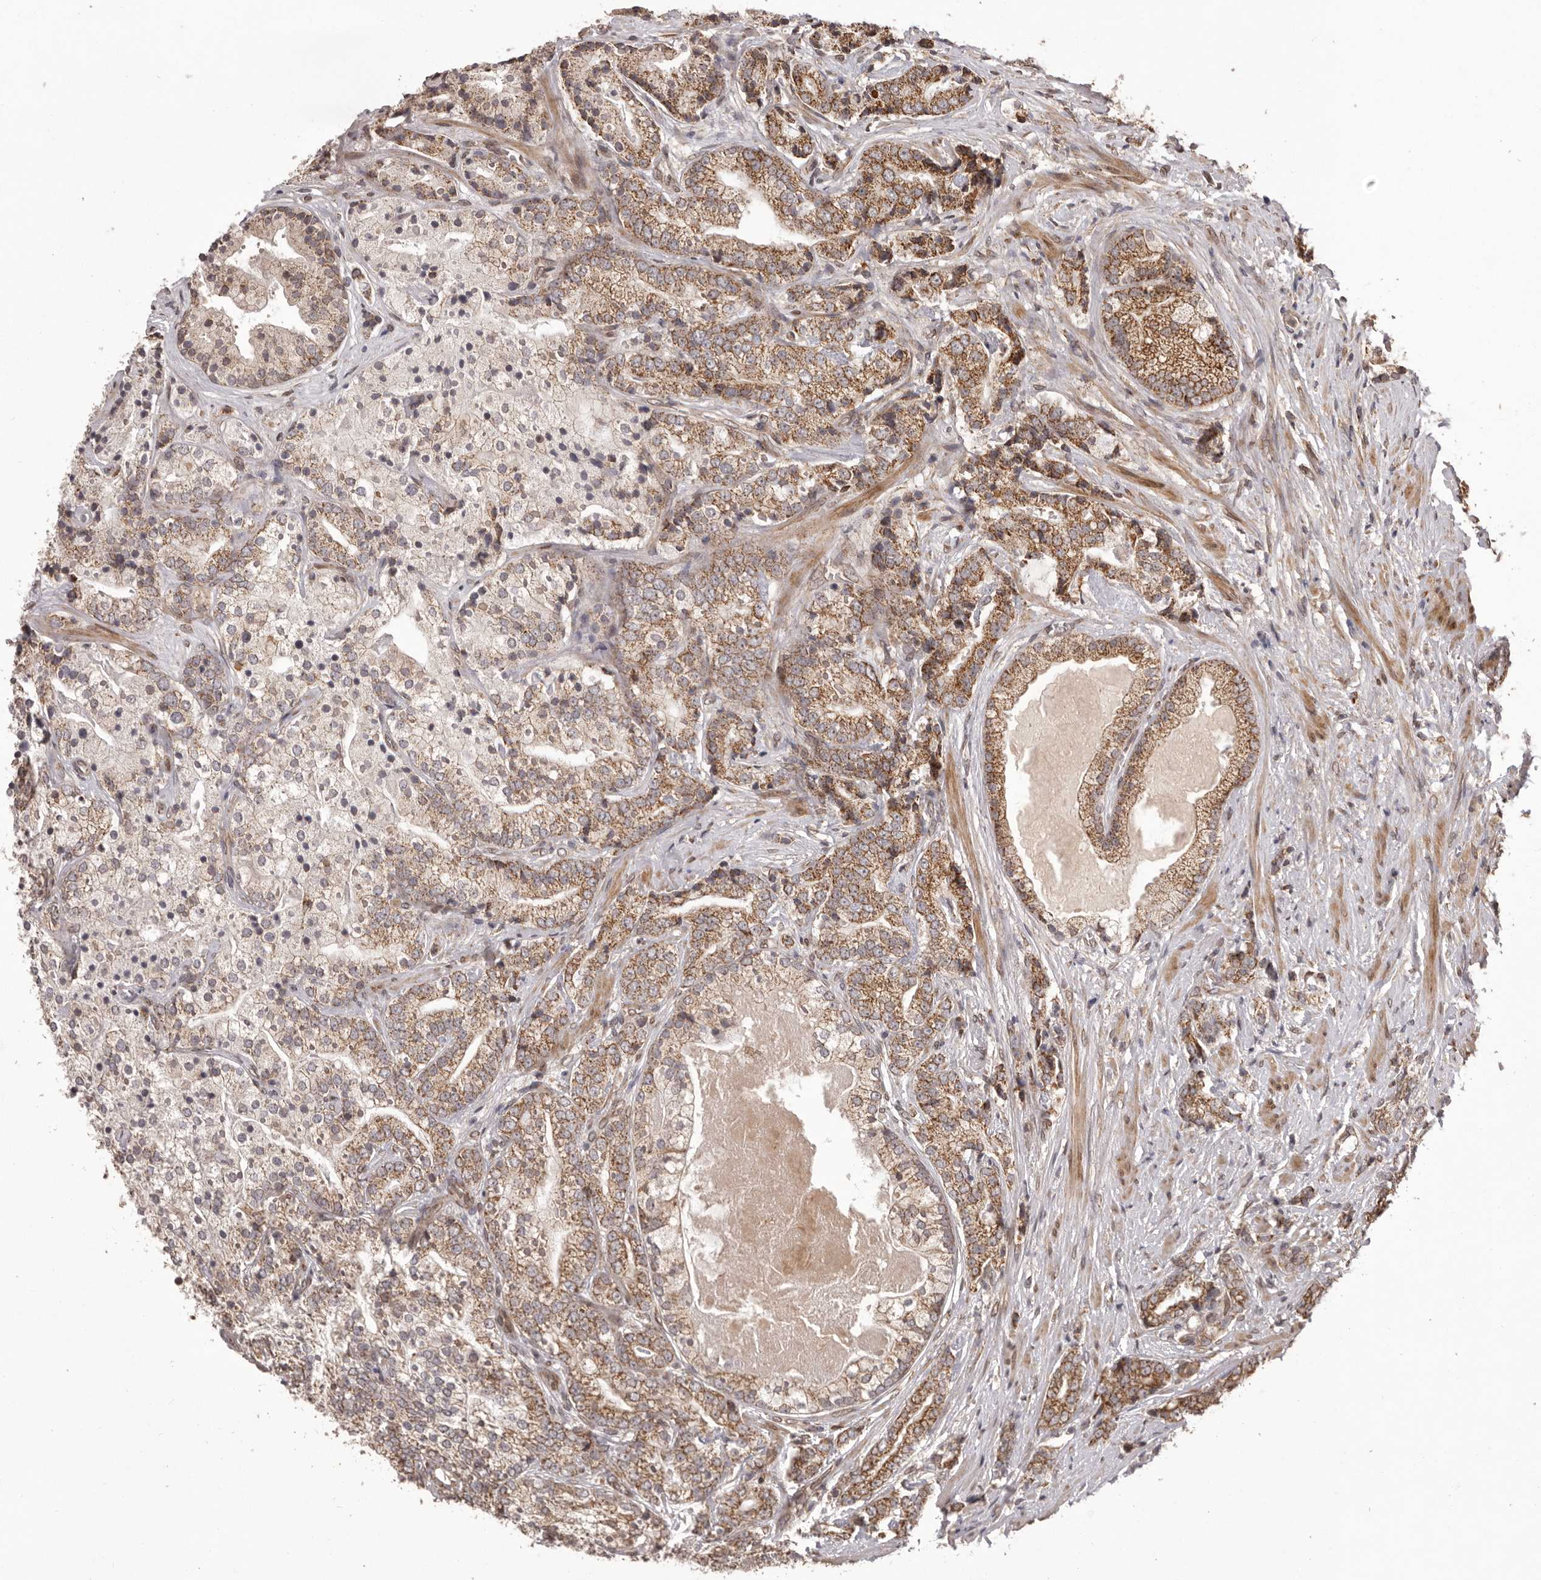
{"staining": {"intensity": "moderate", "quantity": ">75%", "location": "cytoplasmic/membranous"}, "tissue": "prostate cancer", "cell_type": "Tumor cells", "image_type": "cancer", "snomed": [{"axis": "morphology", "description": "Adenocarcinoma, High grade"}, {"axis": "topography", "description": "Prostate"}], "caption": "A micrograph showing moderate cytoplasmic/membranous positivity in approximately >75% of tumor cells in prostate adenocarcinoma (high-grade), as visualized by brown immunohistochemical staining.", "gene": "CHRM2", "patient": {"sex": "male", "age": 57}}